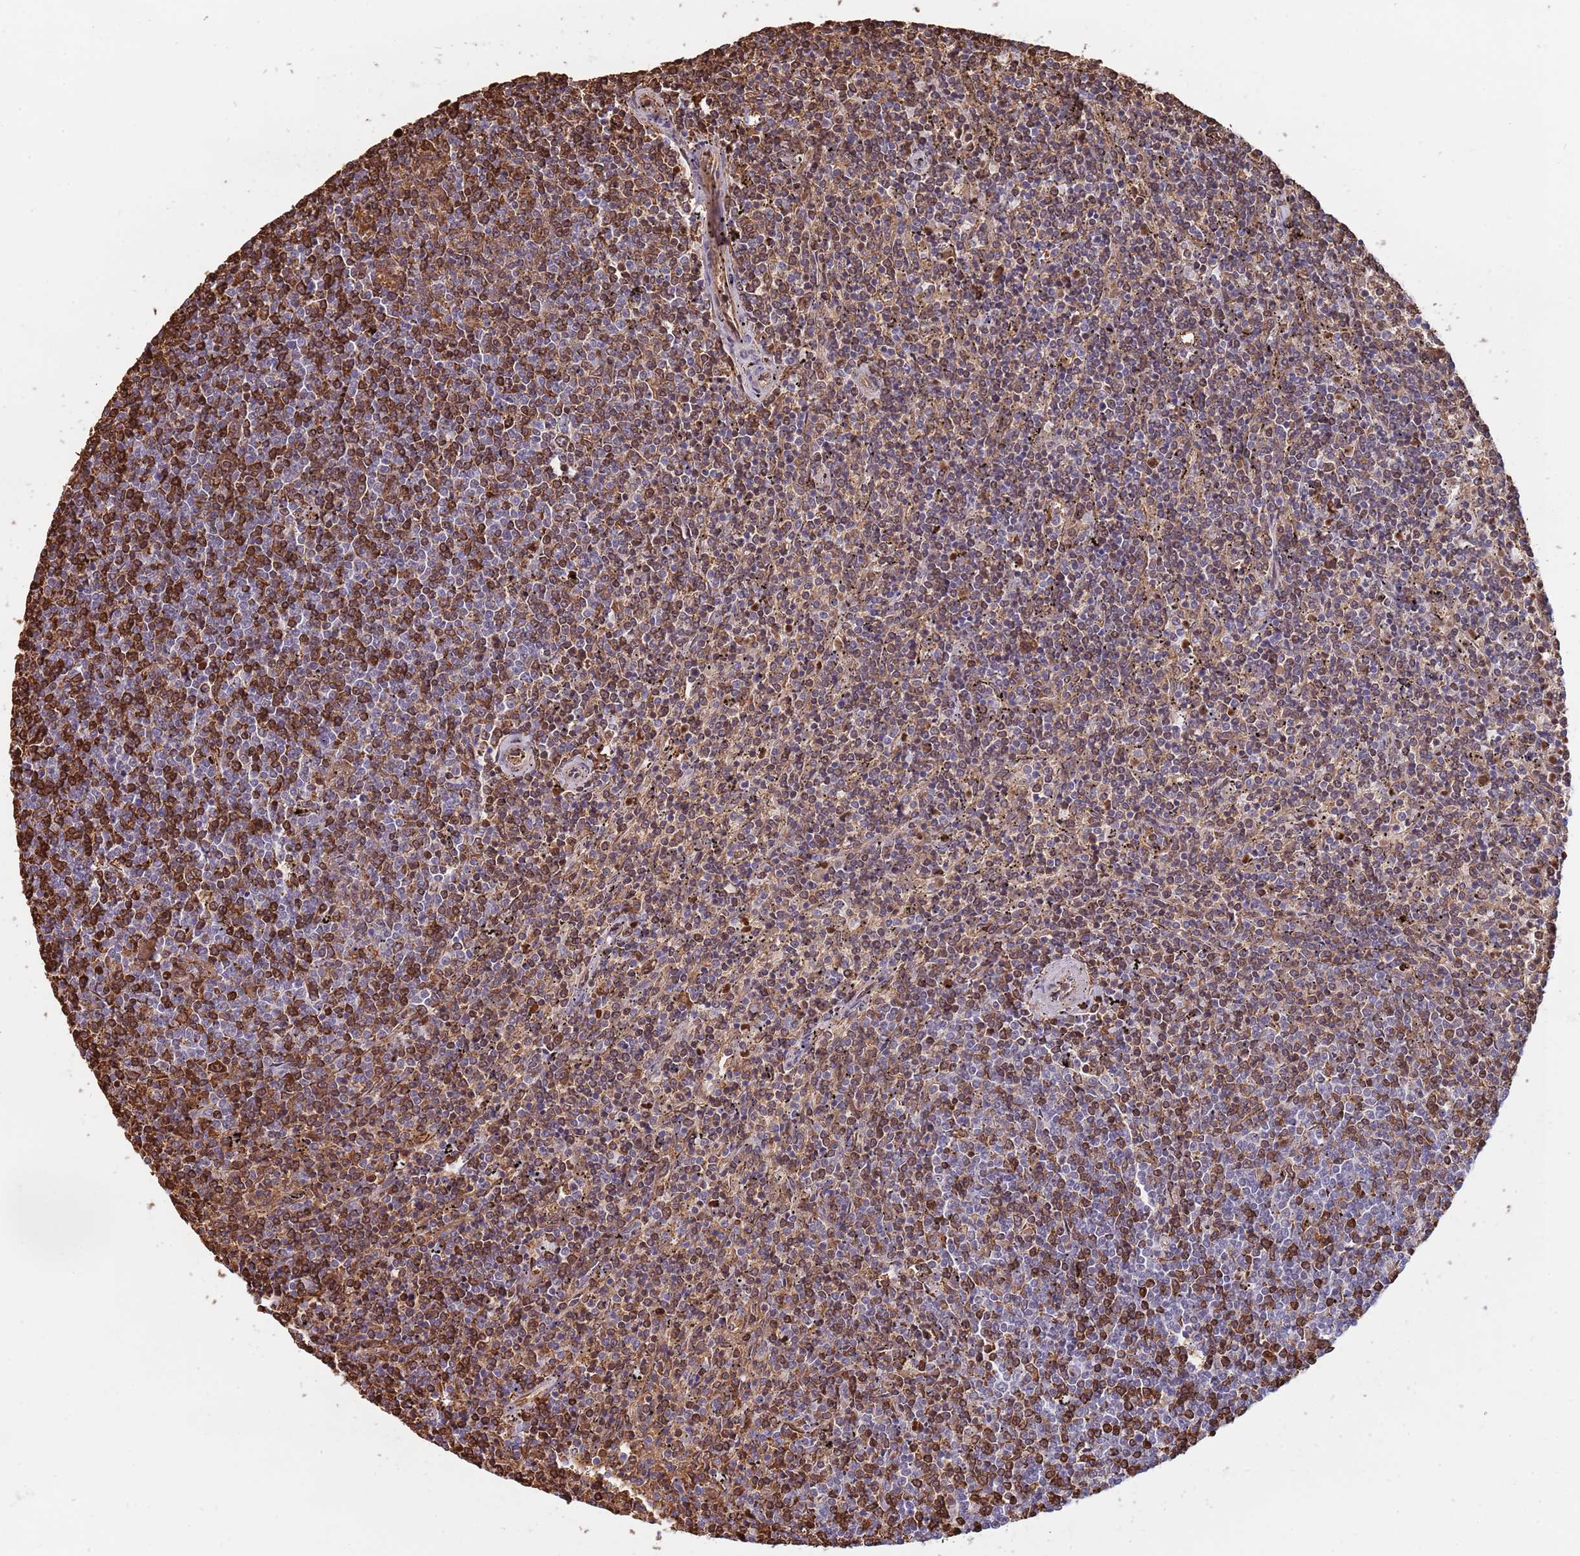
{"staining": {"intensity": "moderate", "quantity": ">75%", "location": "cytoplasmic/membranous"}, "tissue": "lymphoma", "cell_type": "Tumor cells", "image_type": "cancer", "snomed": [{"axis": "morphology", "description": "Malignant lymphoma, non-Hodgkin's type, Low grade"}, {"axis": "topography", "description": "Spleen"}], "caption": "Tumor cells show medium levels of moderate cytoplasmic/membranous staining in about >75% of cells in lymphoma. (DAB IHC, brown staining for protein, blue staining for nuclei).", "gene": "LYPD6B", "patient": {"sex": "female", "age": 50}}